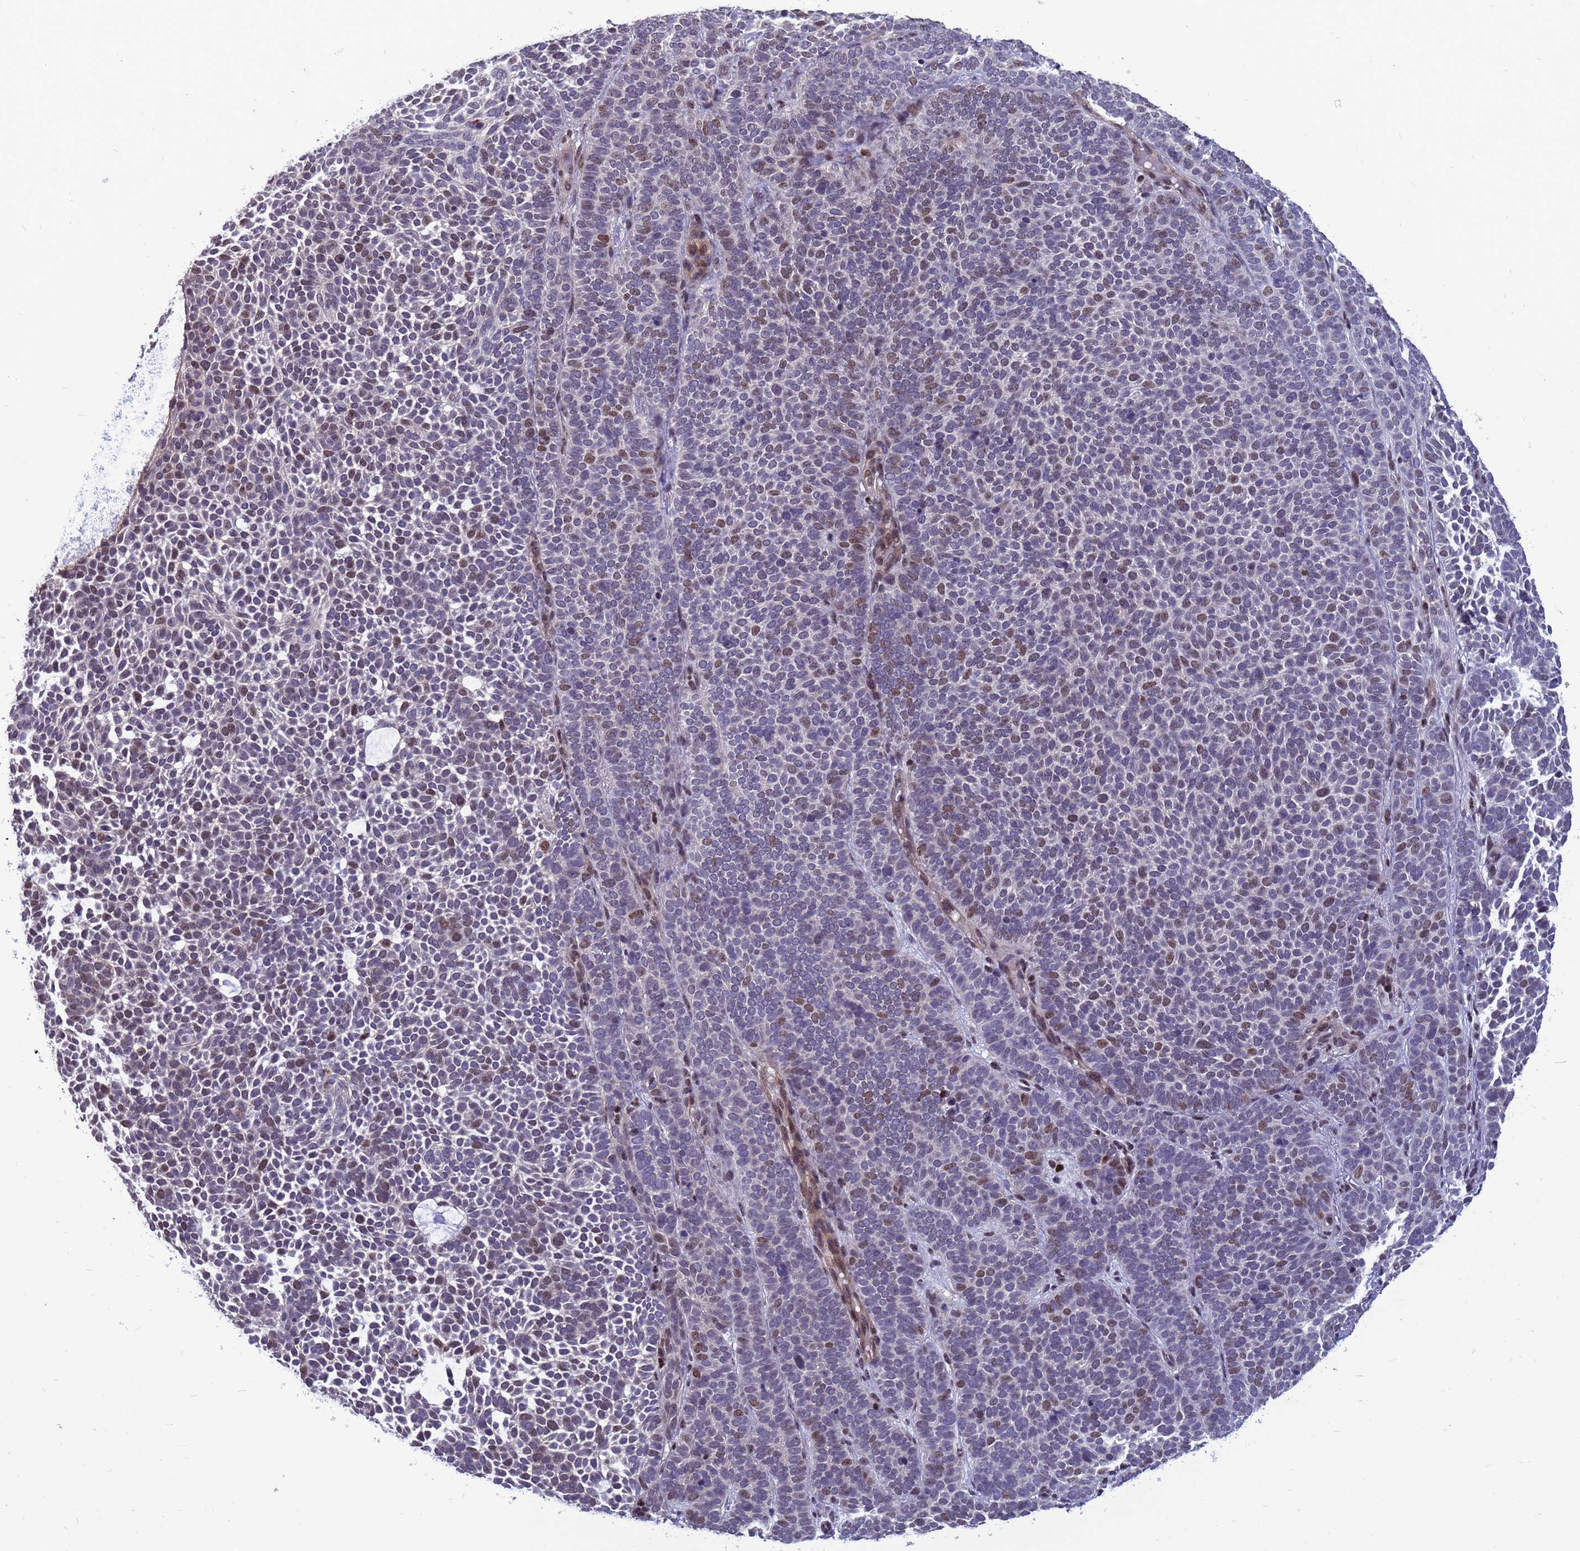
{"staining": {"intensity": "moderate", "quantity": "<25%", "location": "nuclear"}, "tissue": "skin cancer", "cell_type": "Tumor cells", "image_type": "cancer", "snomed": [{"axis": "morphology", "description": "Basal cell carcinoma"}, {"axis": "topography", "description": "Skin"}], "caption": "Basal cell carcinoma (skin) was stained to show a protein in brown. There is low levels of moderate nuclear expression in about <25% of tumor cells.", "gene": "NSL1", "patient": {"sex": "female", "age": 77}}